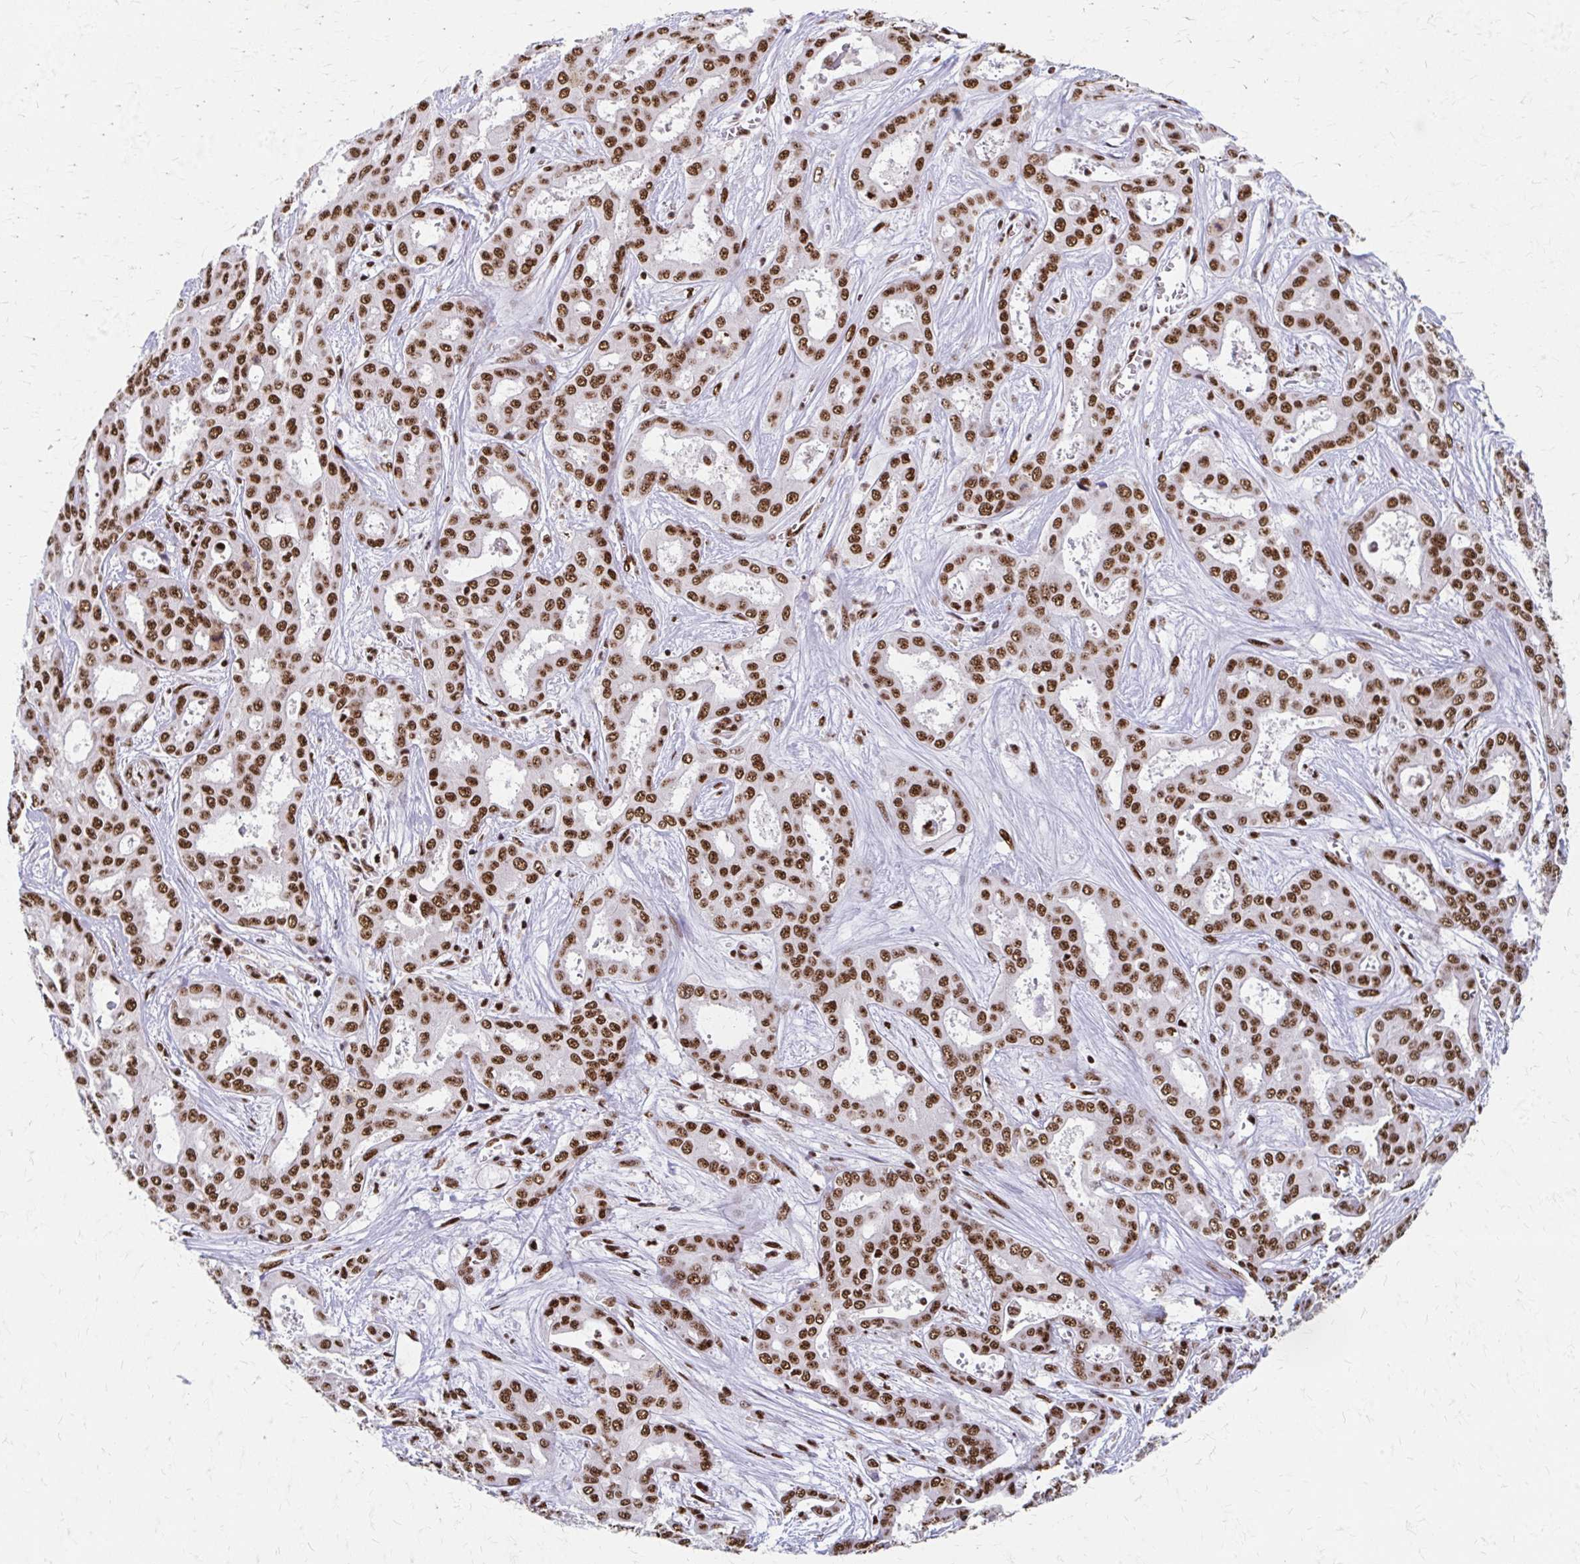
{"staining": {"intensity": "moderate", "quantity": ">75%", "location": "nuclear"}, "tissue": "liver cancer", "cell_type": "Tumor cells", "image_type": "cancer", "snomed": [{"axis": "morphology", "description": "Cholangiocarcinoma"}, {"axis": "topography", "description": "Liver"}], "caption": "This is a photomicrograph of IHC staining of liver cholangiocarcinoma, which shows moderate expression in the nuclear of tumor cells.", "gene": "CNKSR3", "patient": {"sex": "female", "age": 64}}